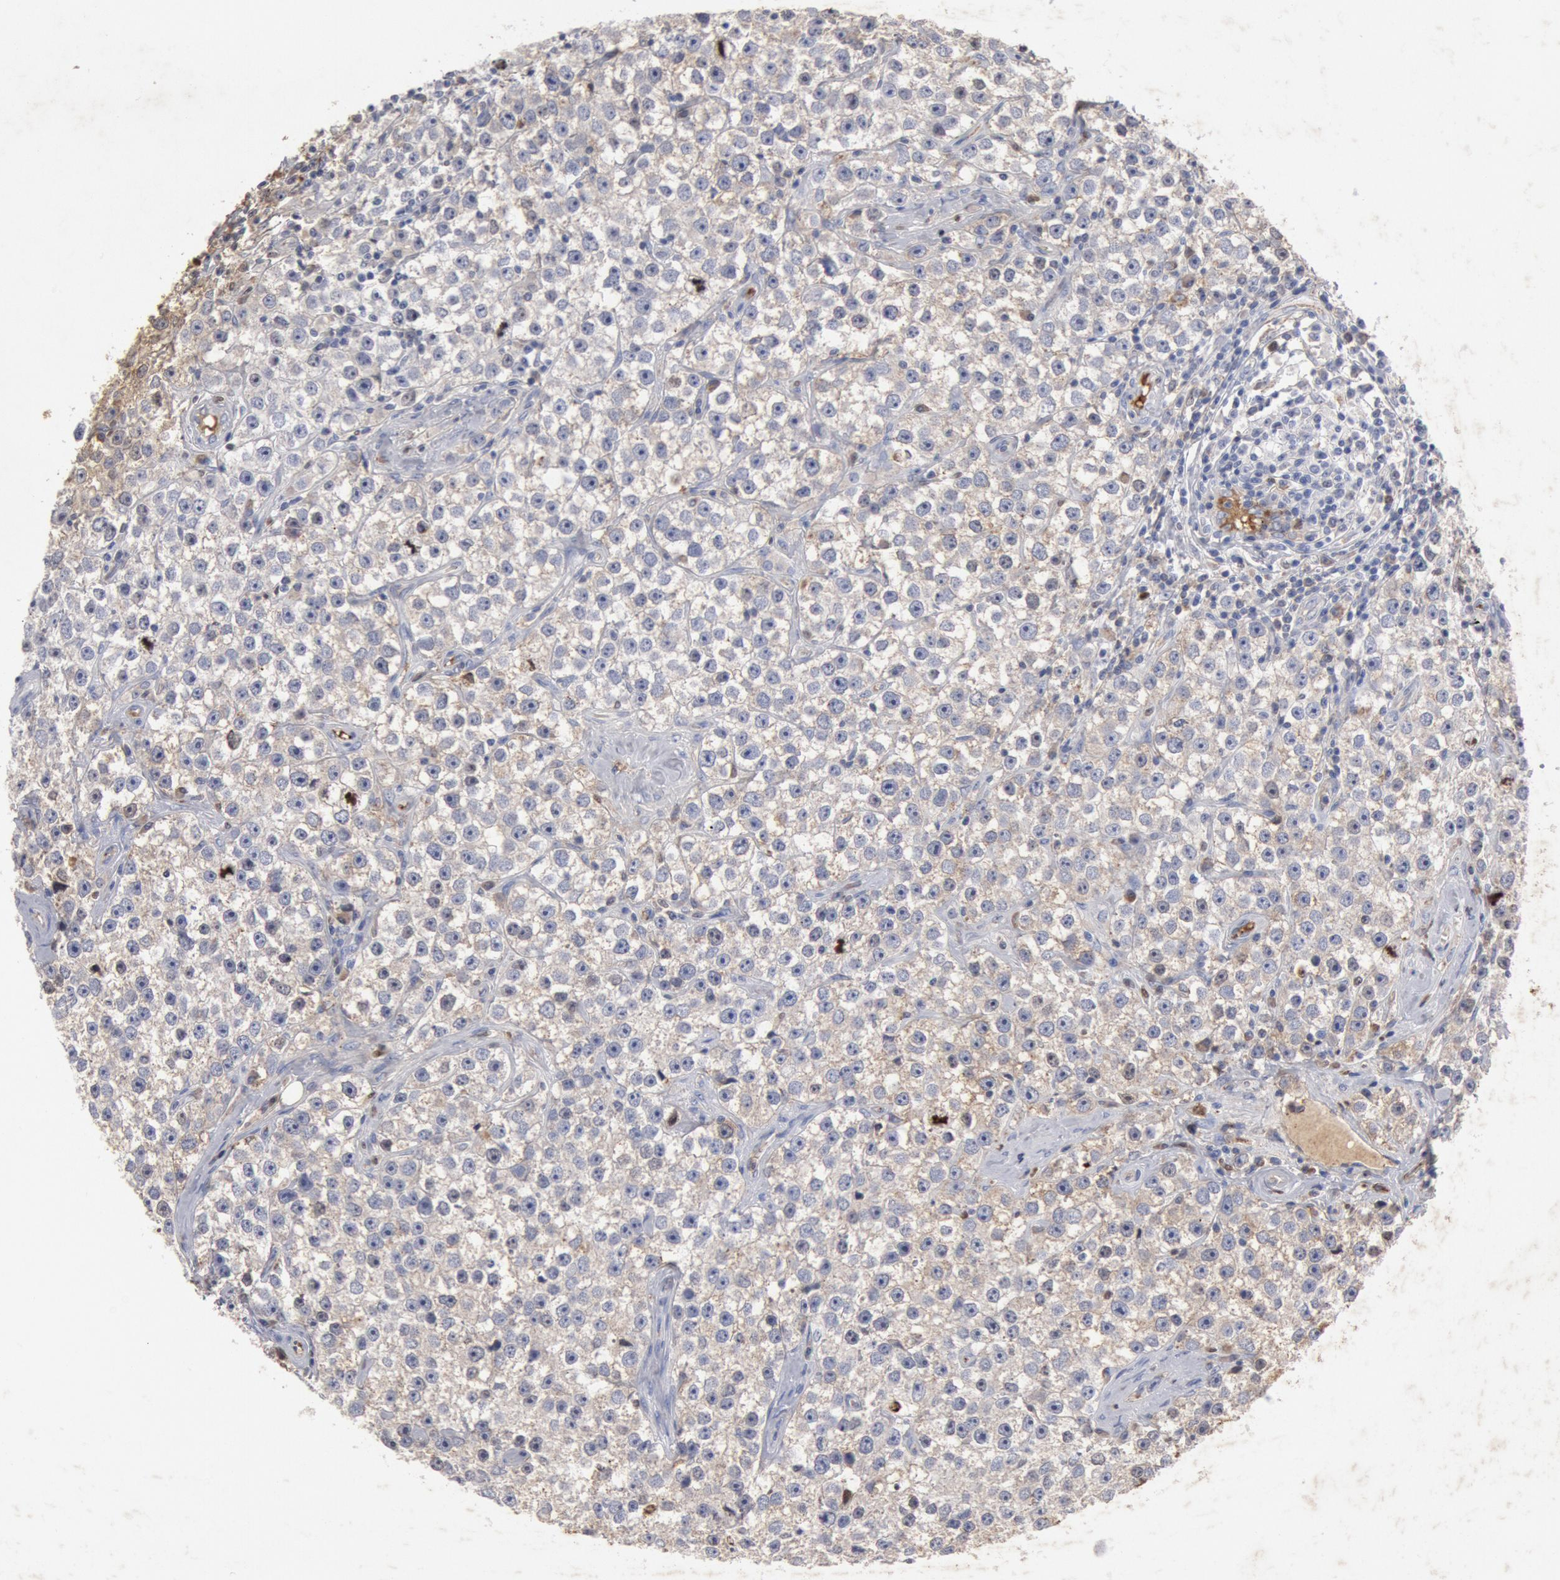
{"staining": {"intensity": "weak", "quantity": "25%-75%", "location": "cytoplasmic/membranous"}, "tissue": "testis cancer", "cell_type": "Tumor cells", "image_type": "cancer", "snomed": [{"axis": "morphology", "description": "Seminoma, NOS"}, {"axis": "topography", "description": "Testis"}], "caption": "A high-resolution histopathology image shows immunohistochemistry staining of testis cancer (seminoma), which reveals weak cytoplasmic/membranous positivity in about 25%-75% of tumor cells. The staining is performed using DAB brown chromogen to label protein expression. The nuclei are counter-stained blue using hematoxylin.", "gene": "FOXA2", "patient": {"sex": "male", "age": 32}}